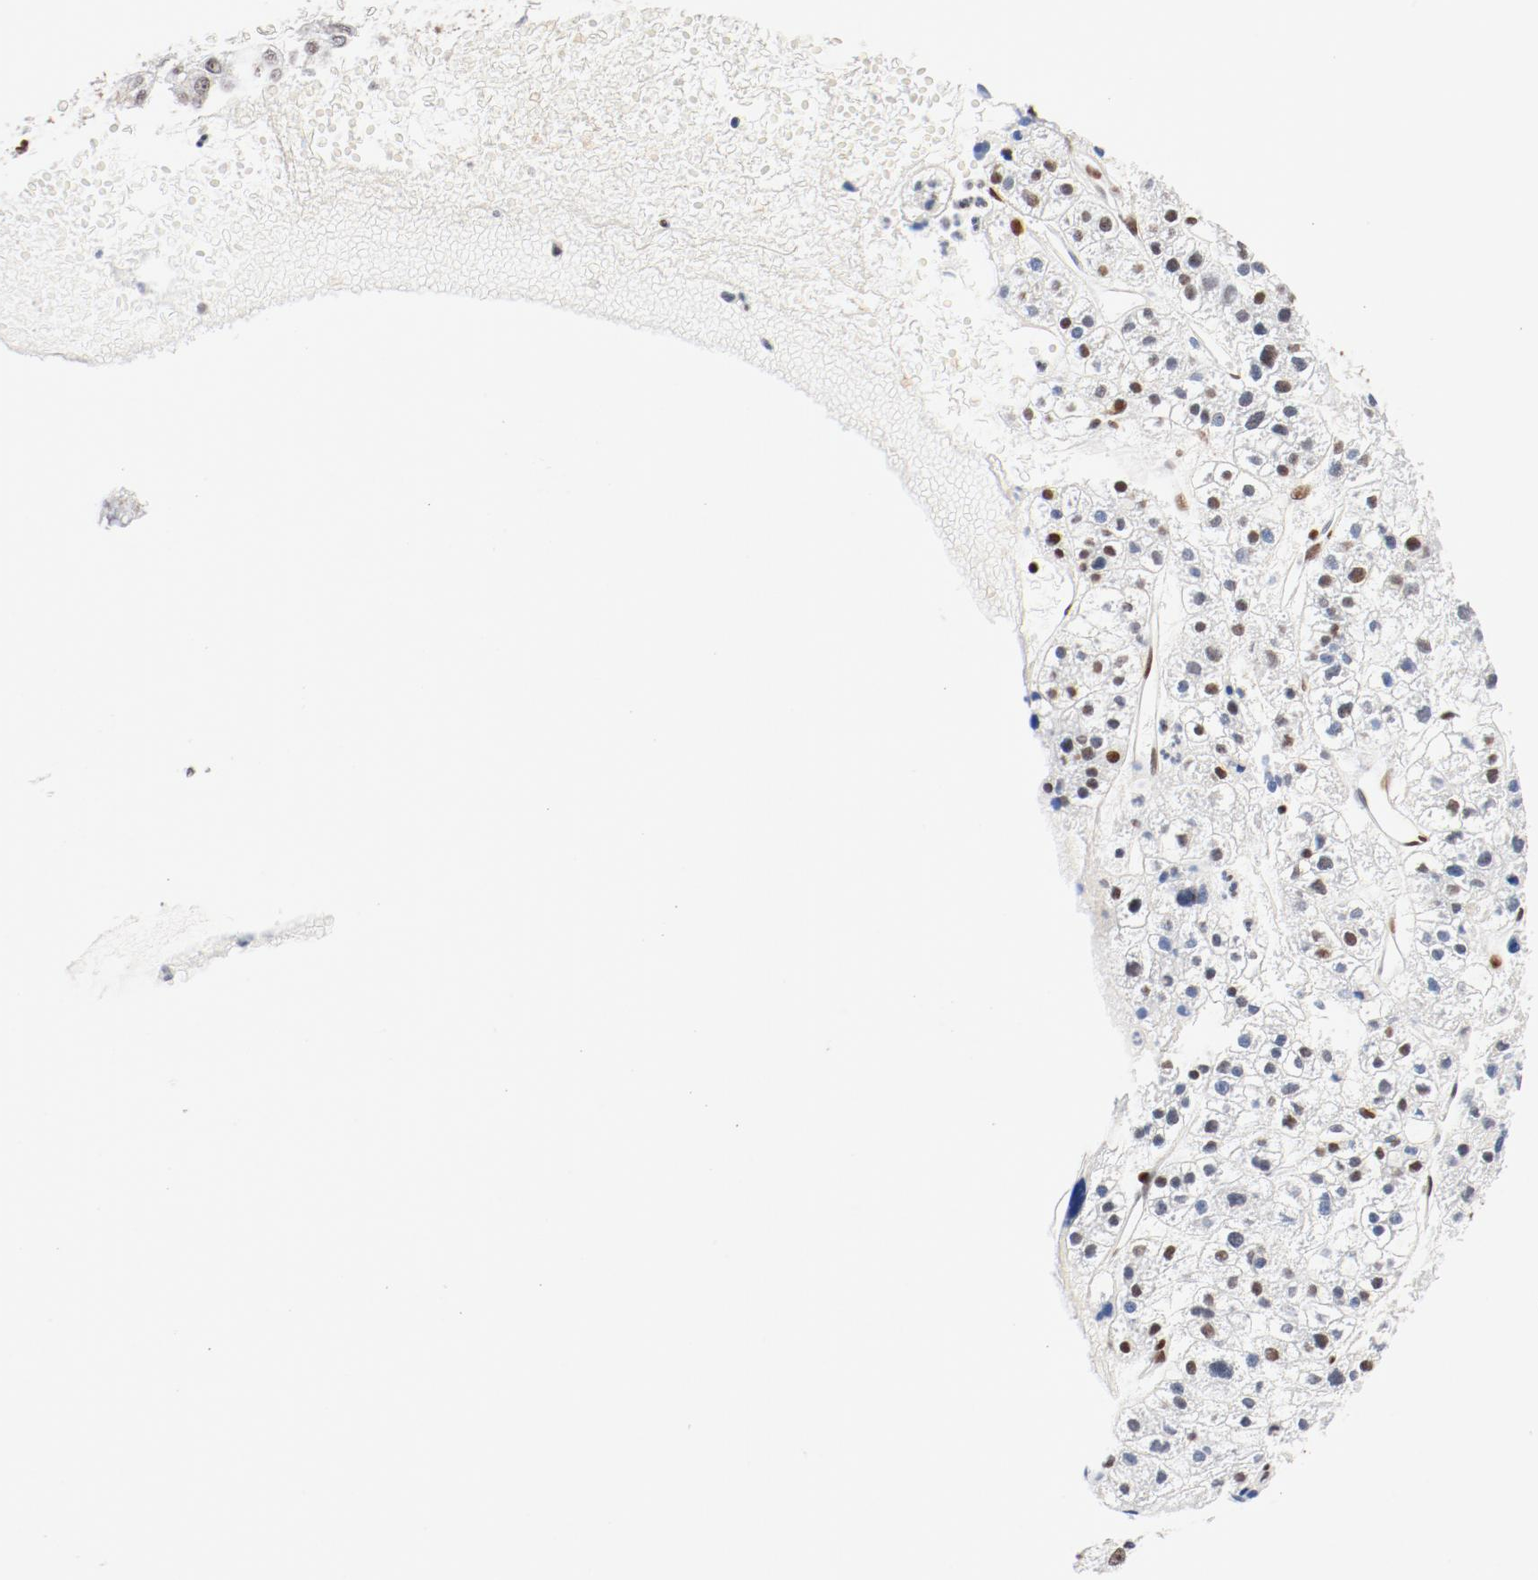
{"staining": {"intensity": "strong", "quantity": ">75%", "location": "nuclear"}, "tissue": "liver cancer", "cell_type": "Tumor cells", "image_type": "cancer", "snomed": [{"axis": "morphology", "description": "Carcinoma, Hepatocellular, NOS"}, {"axis": "topography", "description": "Liver"}], "caption": "Brown immunohistochemical staining in liver cancer (hepatocellular carcinoma) demonstrates strong nuclear expression in about >75% of tumor cells. The protein is shown in brown color, while the nuclei are stained blue.", "gene": "CTBP1", "patient": {"sex": "female", "age": 85}}